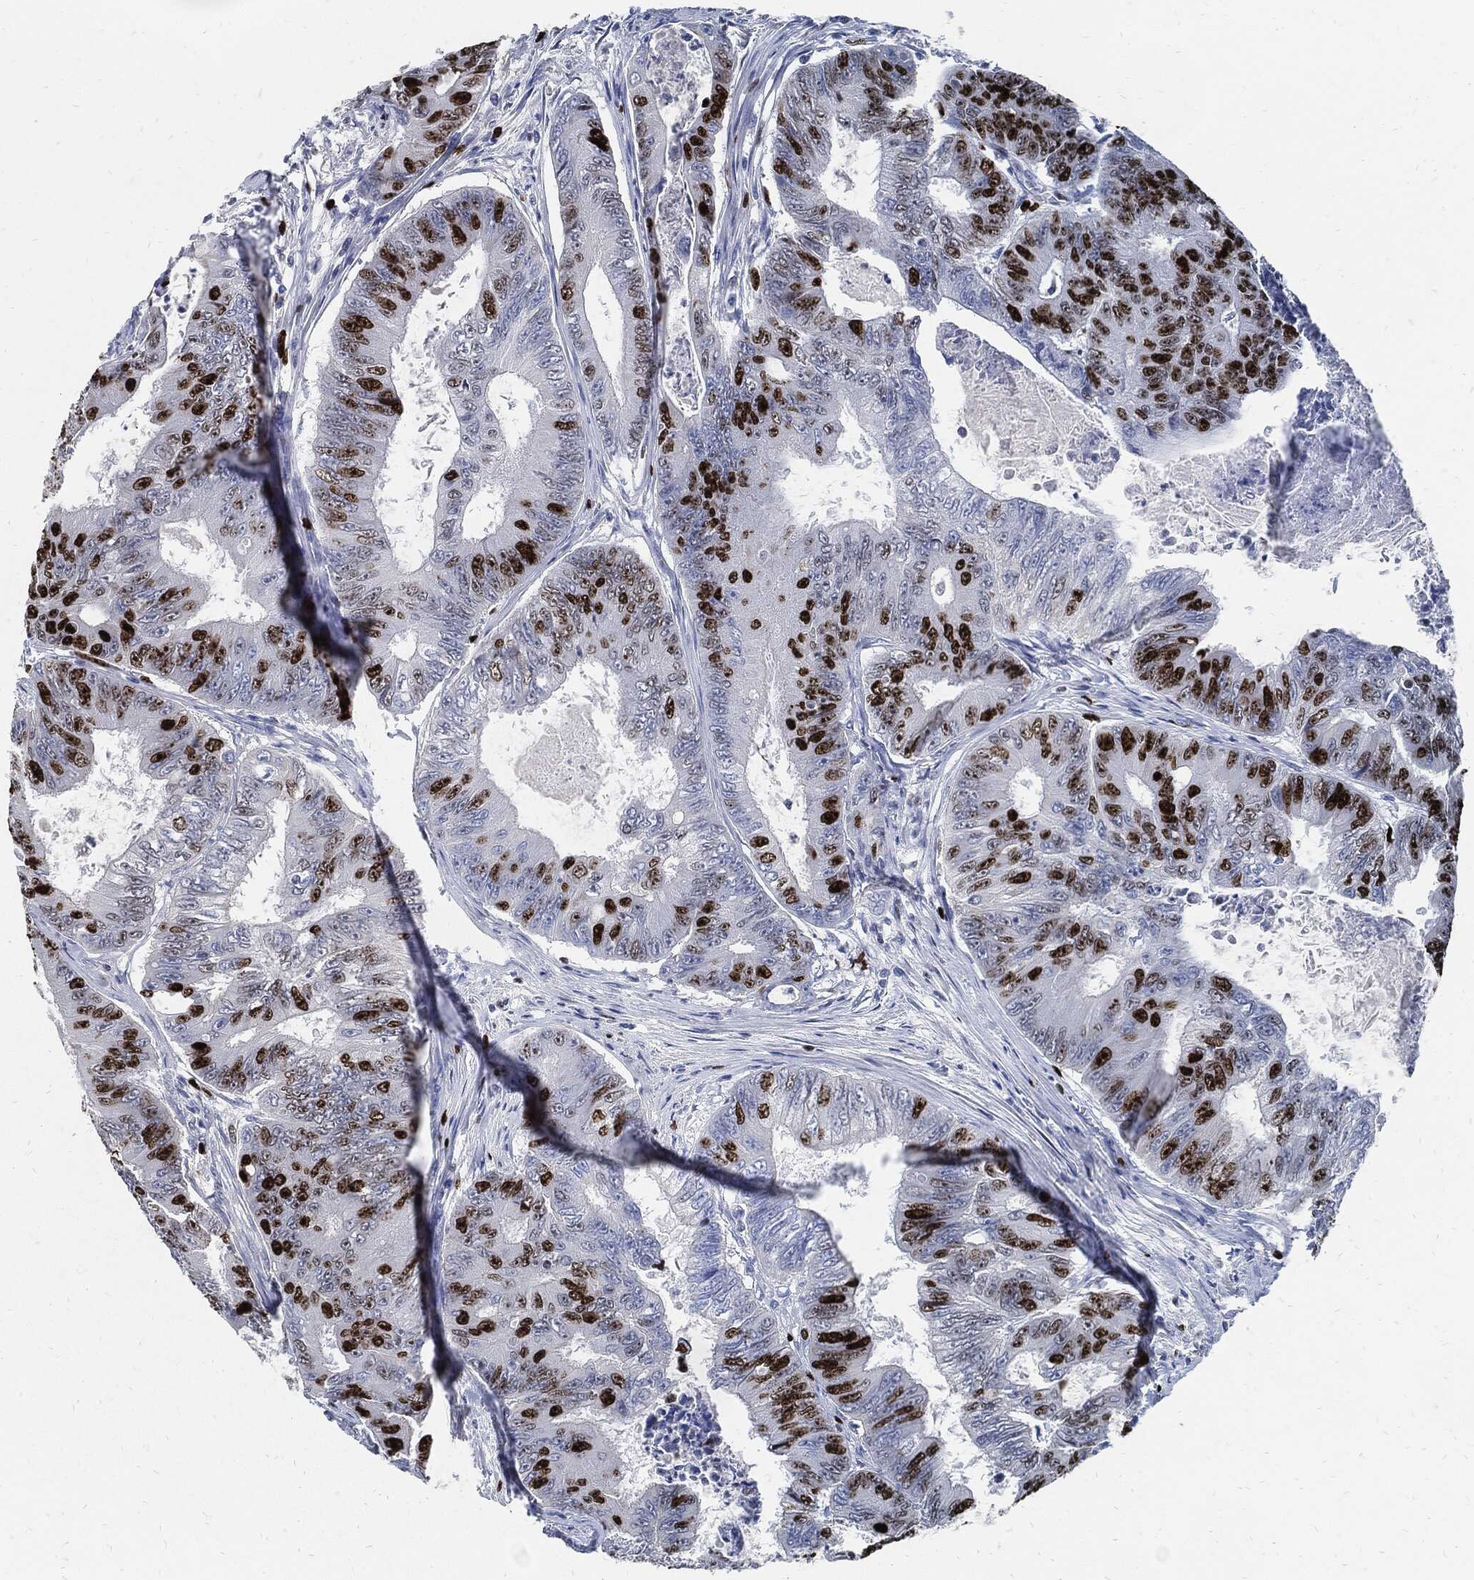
{"staining": {"intensity": "strong", "quantity": "25%-75%", "location": "nuclear"}, "tissue": "colorectal cancer", "cell_type": "Tumor cells", "image_type": "cancer", "snomed": [{"axis": "morphology", "description": "Adenocarcinoma, NOS"}, {"axis": "topography", "description": "Colon"}], "caption": "IHC staining of adenocarcinoma (colorectal), which demonstrates high levels of strong nuclear staining in approximately 25%-75% of tumor cells indicating strong nuclear protein expression. The staining was performed using DAB (3,3'-diaminobenzidine) (brown) for protein detection and nuclei were counterstained in hematoxylin (blue).", "gene": "MKI67", "patient": {"sex": "female", "age": 48}}